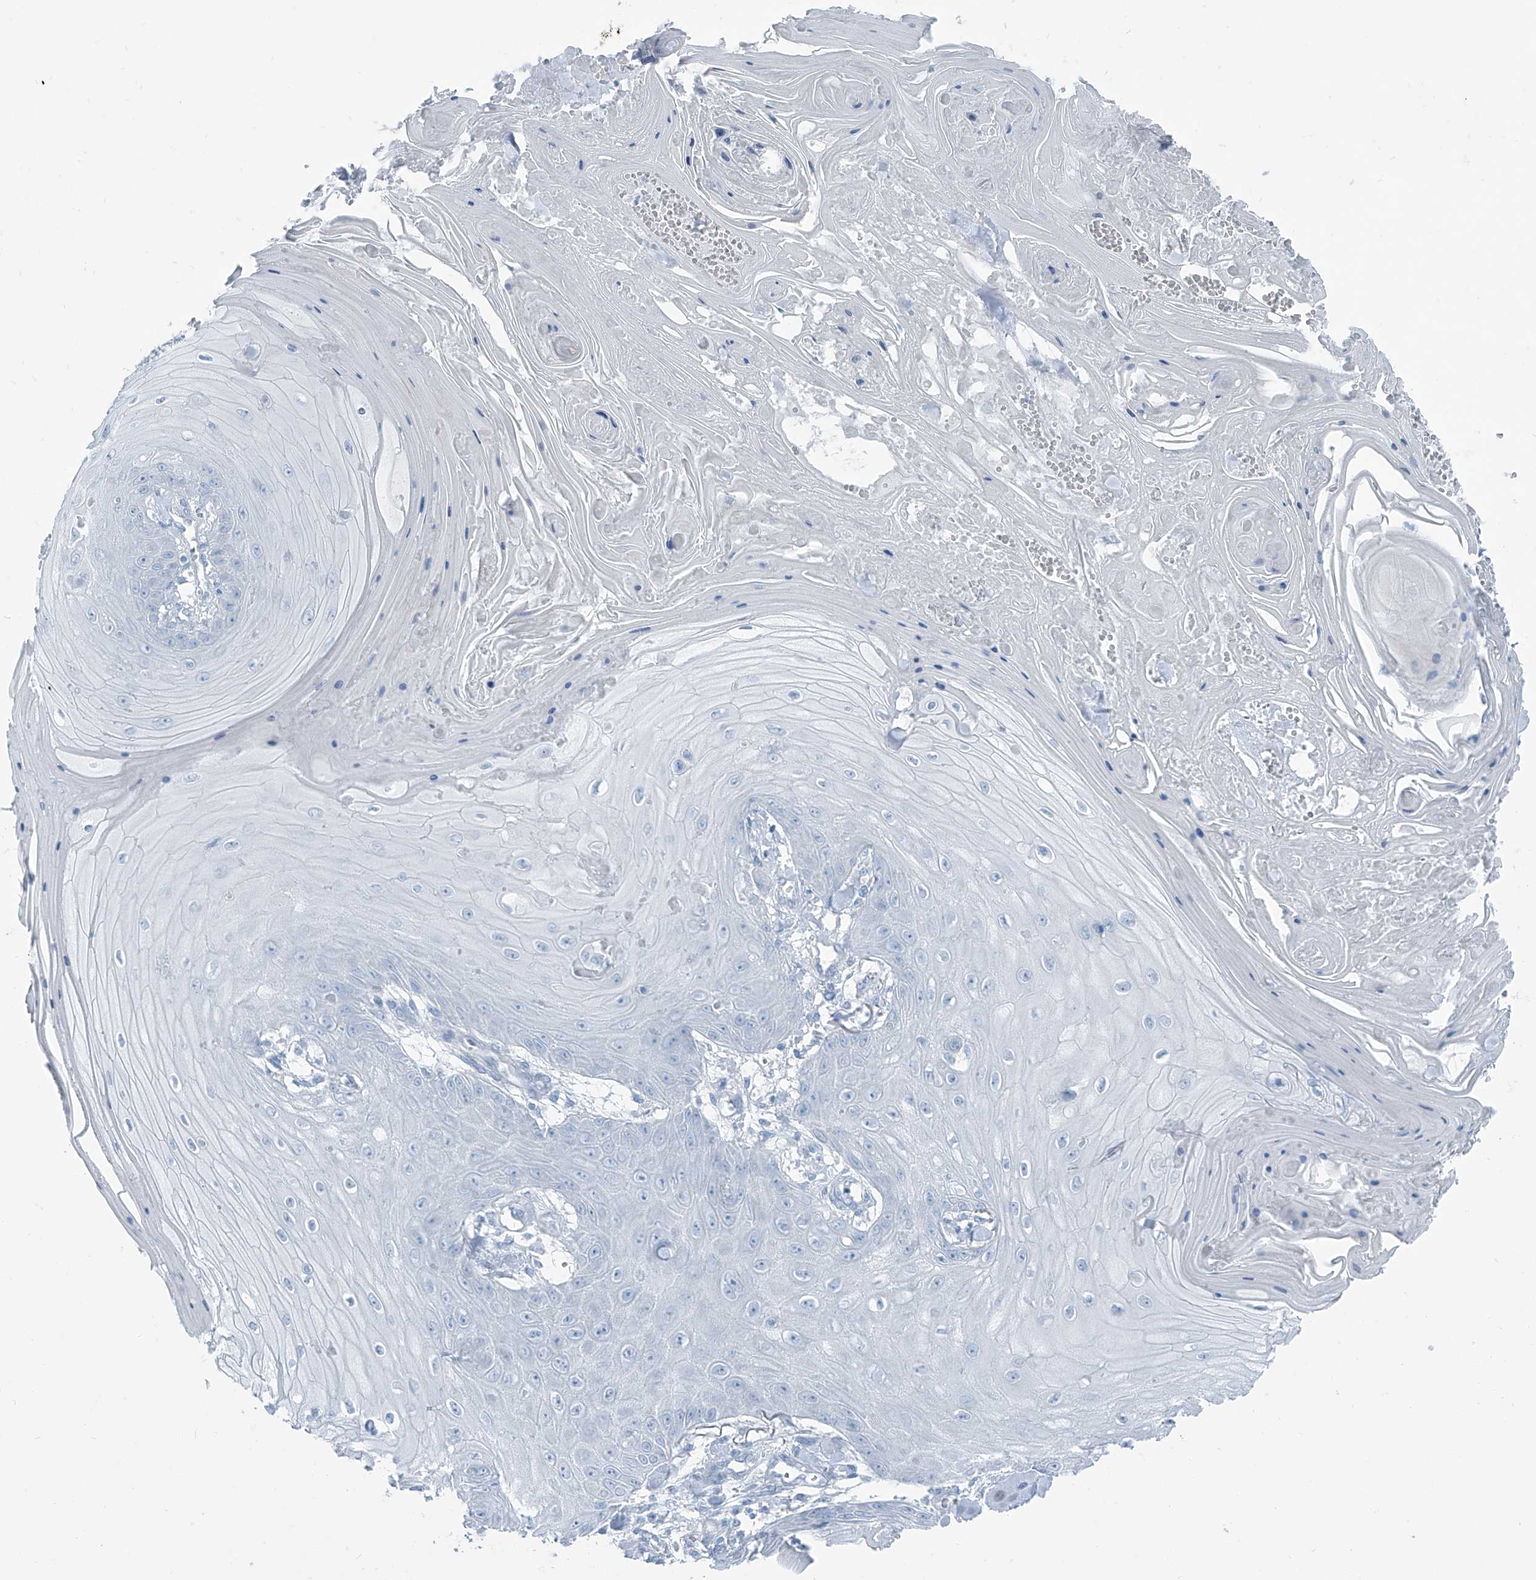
{"staining": {"intensity": "negative", "quantity": "none", "location": "none"}, "tissue": "skin cancer", "cell_type": "Tumor cells", "image_type": "cancer", "snomed": [{"axis": "morphology", "description": "Squamous cell carcinoma, NOS"}, {"axis": "topography", "description": "Skin"}], "caption": "An image of skin squamous cell carcinoma stained for a protein demonstrates no brown staining in tumor cells. (DAB immunohistochemistry (IHC), high magnification).", "gene": "RGN", "patient": {"sex": "male", "age": 74}}